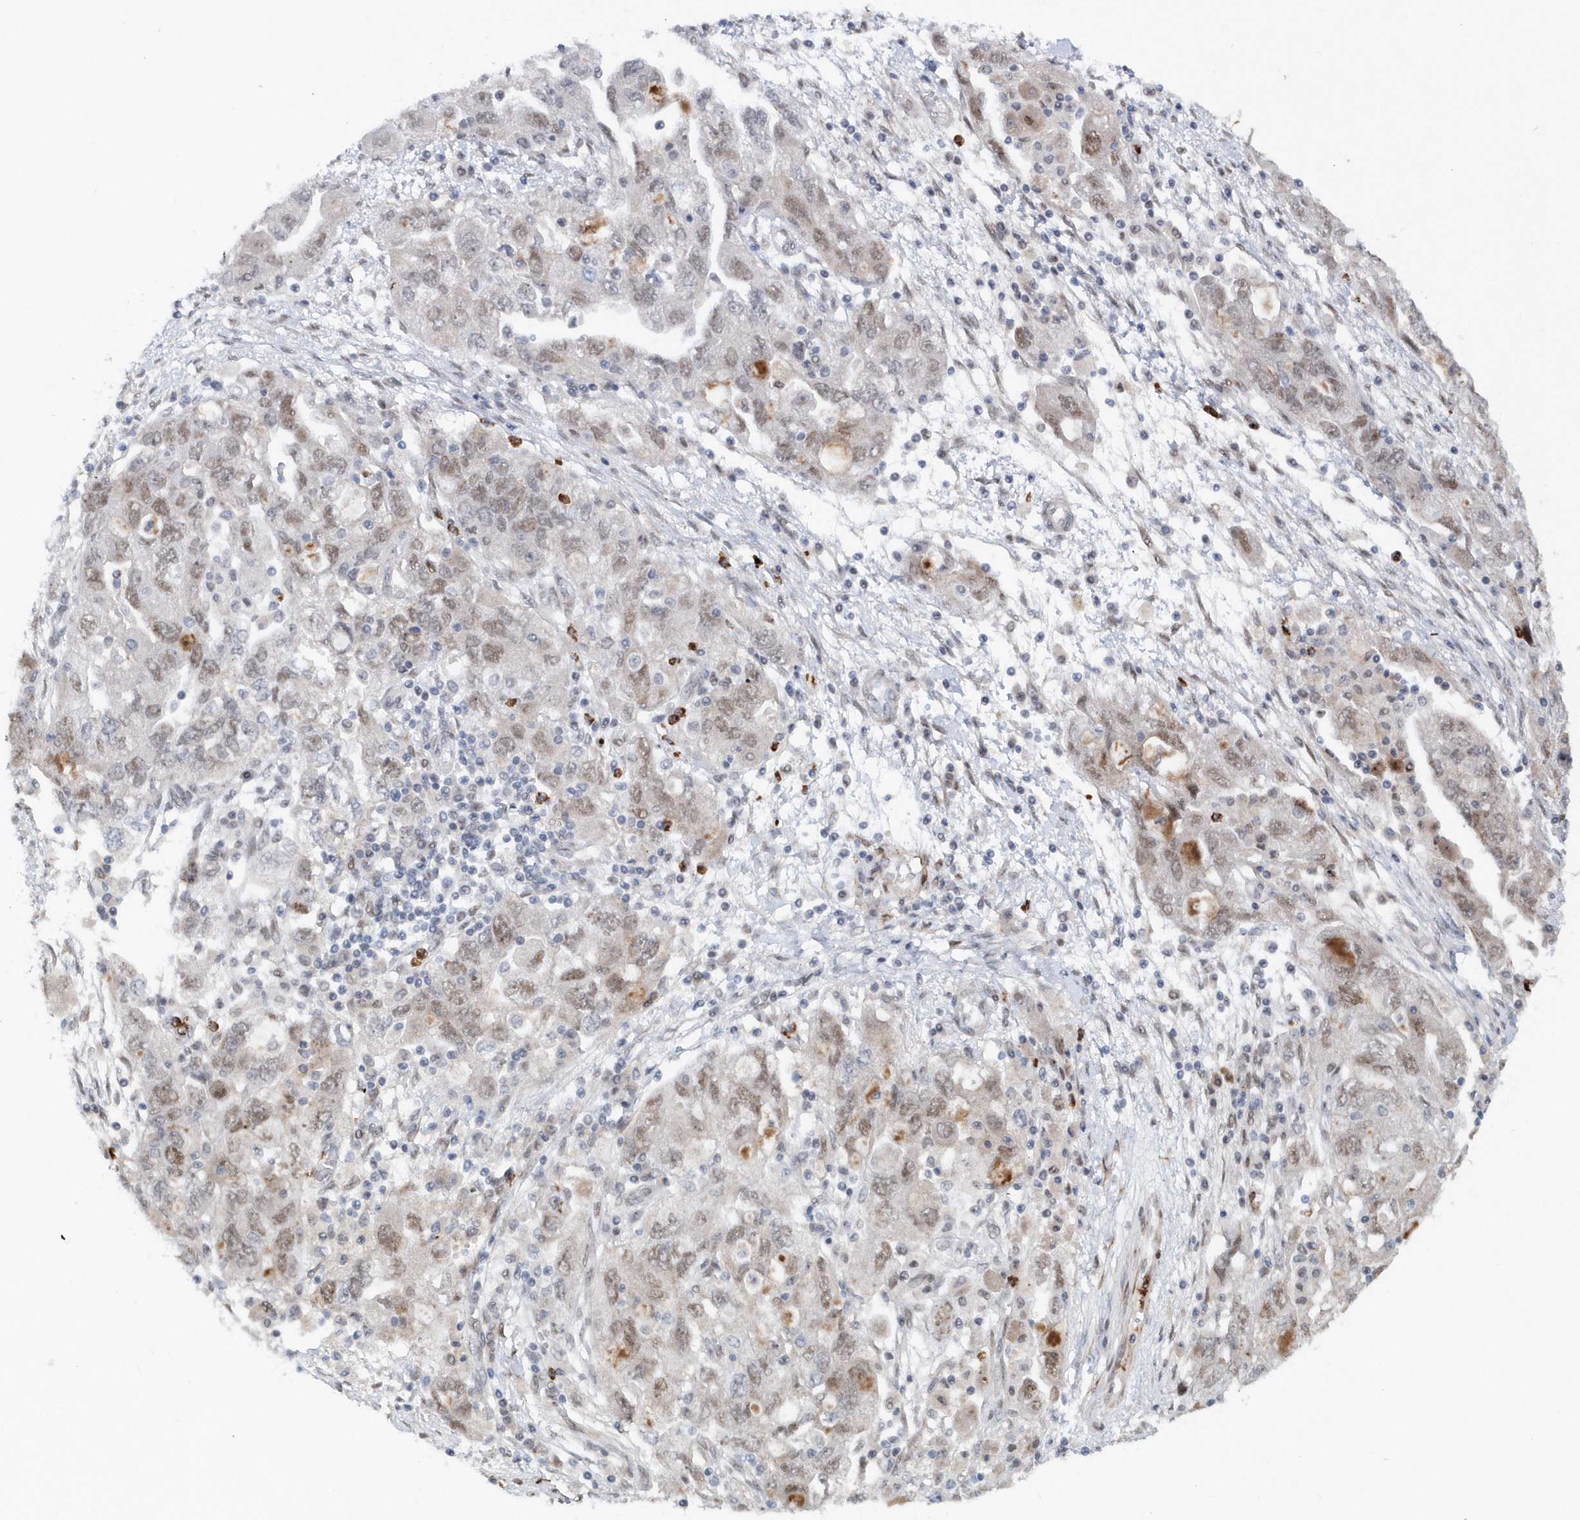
{"staining": {"intensity": "weak", "quantity": "25%-75%", "location": "nuclear"}, "tissue": "ovarian cancer", "cell_type": "Tumor cells", "image_type": "cancer", "snomed": [{"axis": "morphology", "description": "Carcinoma, NOS"}, {"axis": "morphology", "description": "Cystadenocarcinoma, serous, NOS"}, {"axis": "topography", "description": "Ovary"}], "caption": "A histopathology image showing weak nuclear positivity in about 25%-75% of tumor cells in ovarian cancer (serous cystadenocarcinoma), as visualized by brown immunohistochemical staining.", "gene": "ASCL4", "patient": {"sex": "female", "age": 69}}